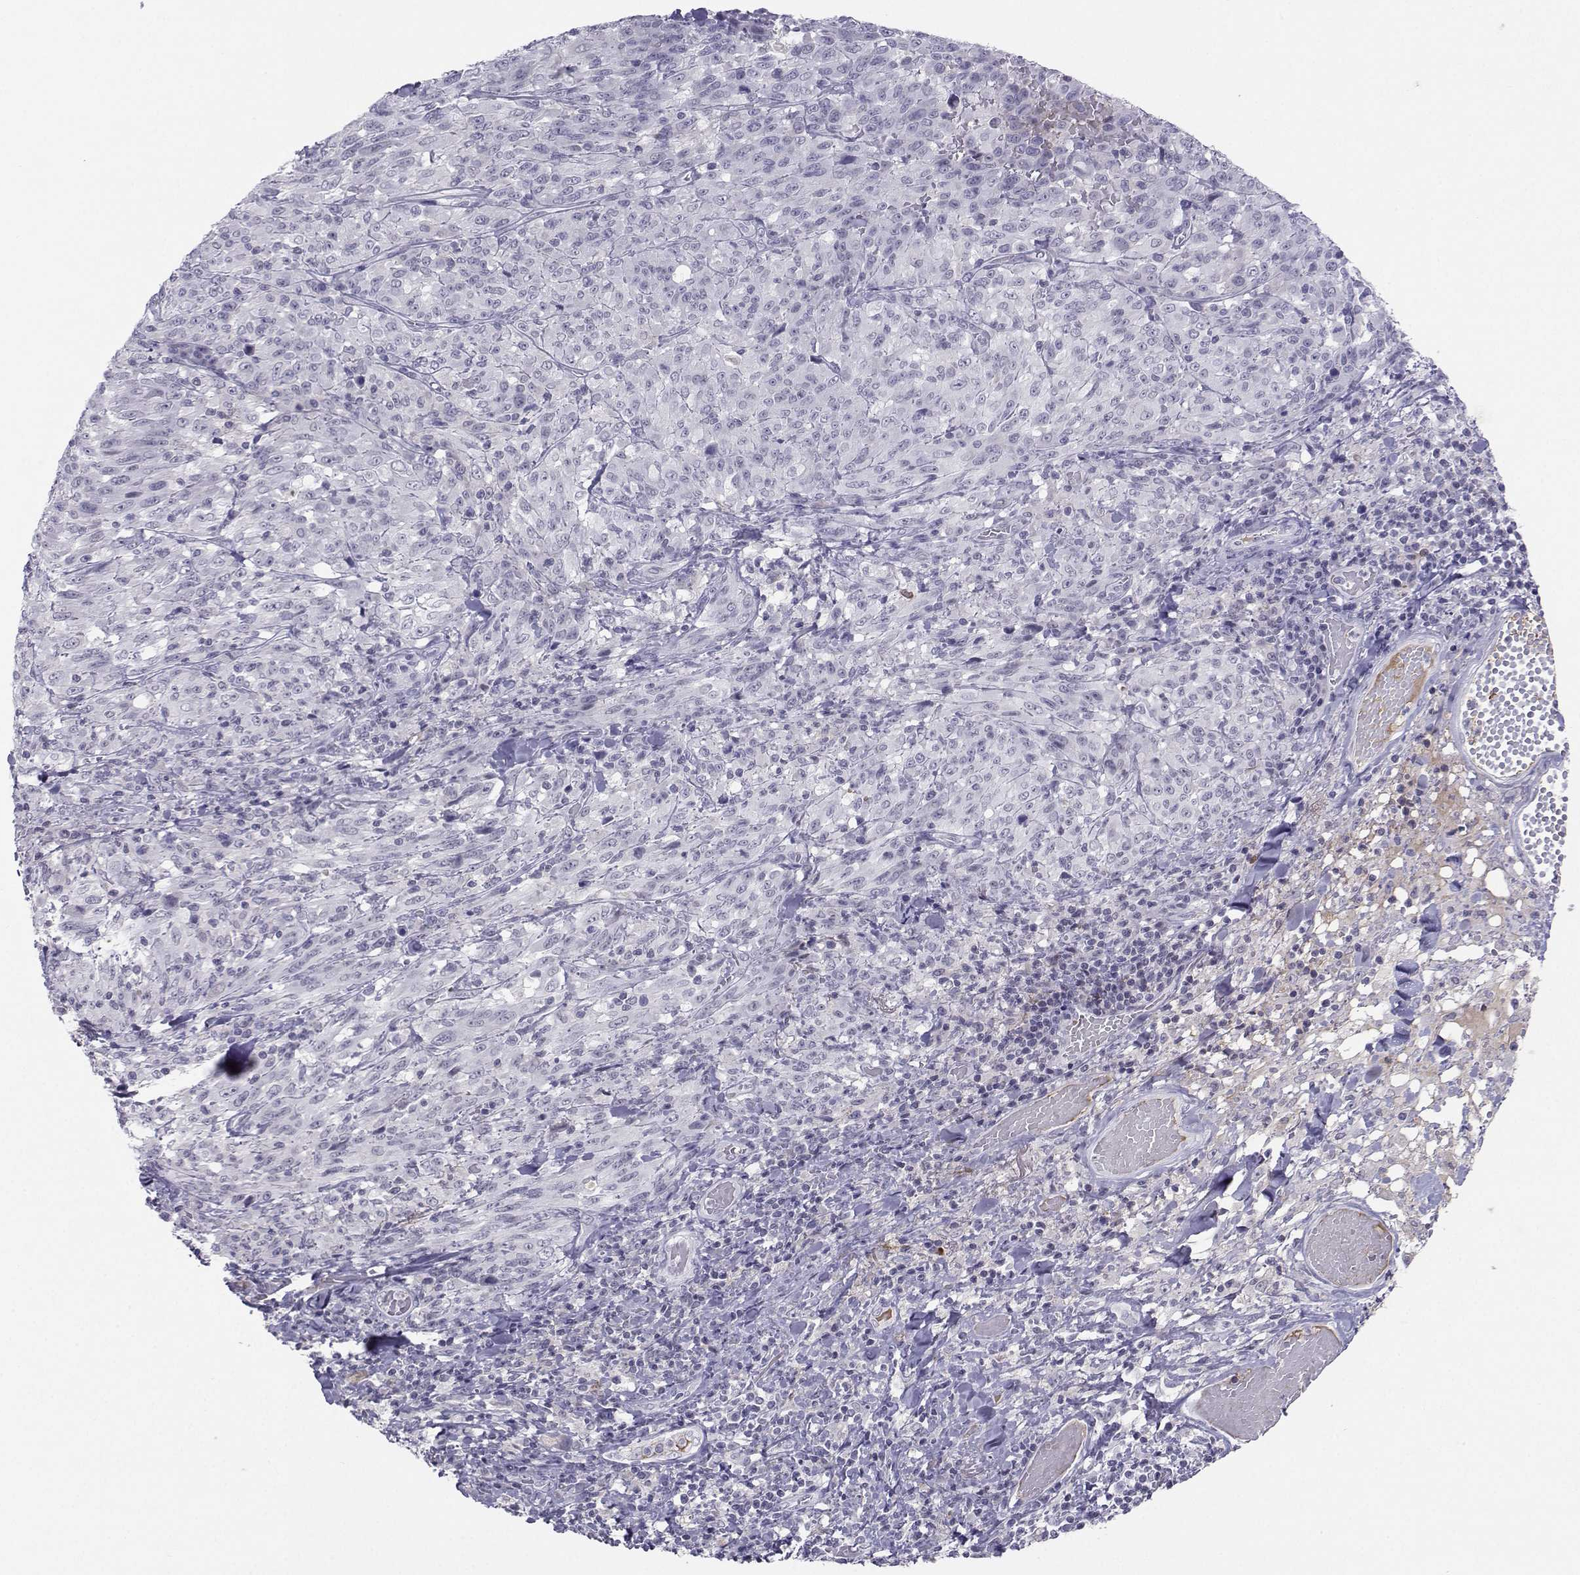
{"staining": {"intensity": "negative", "quantity": "none", "location": "none"}, "tissue": "melanoma", "cell_type": "Tumor cells", "image_type": "cancer", "snomed": [{"axis": "morphology", "description": "Malignant melanoma, NOS"}, {"axis": "topography", "description": "Skin"}], "caption": "A micrograph of human malignant melanoma is negative for staining in tumor cells.", "gene": "LHX1", "patient": {"sex": "female", "age": 91}}